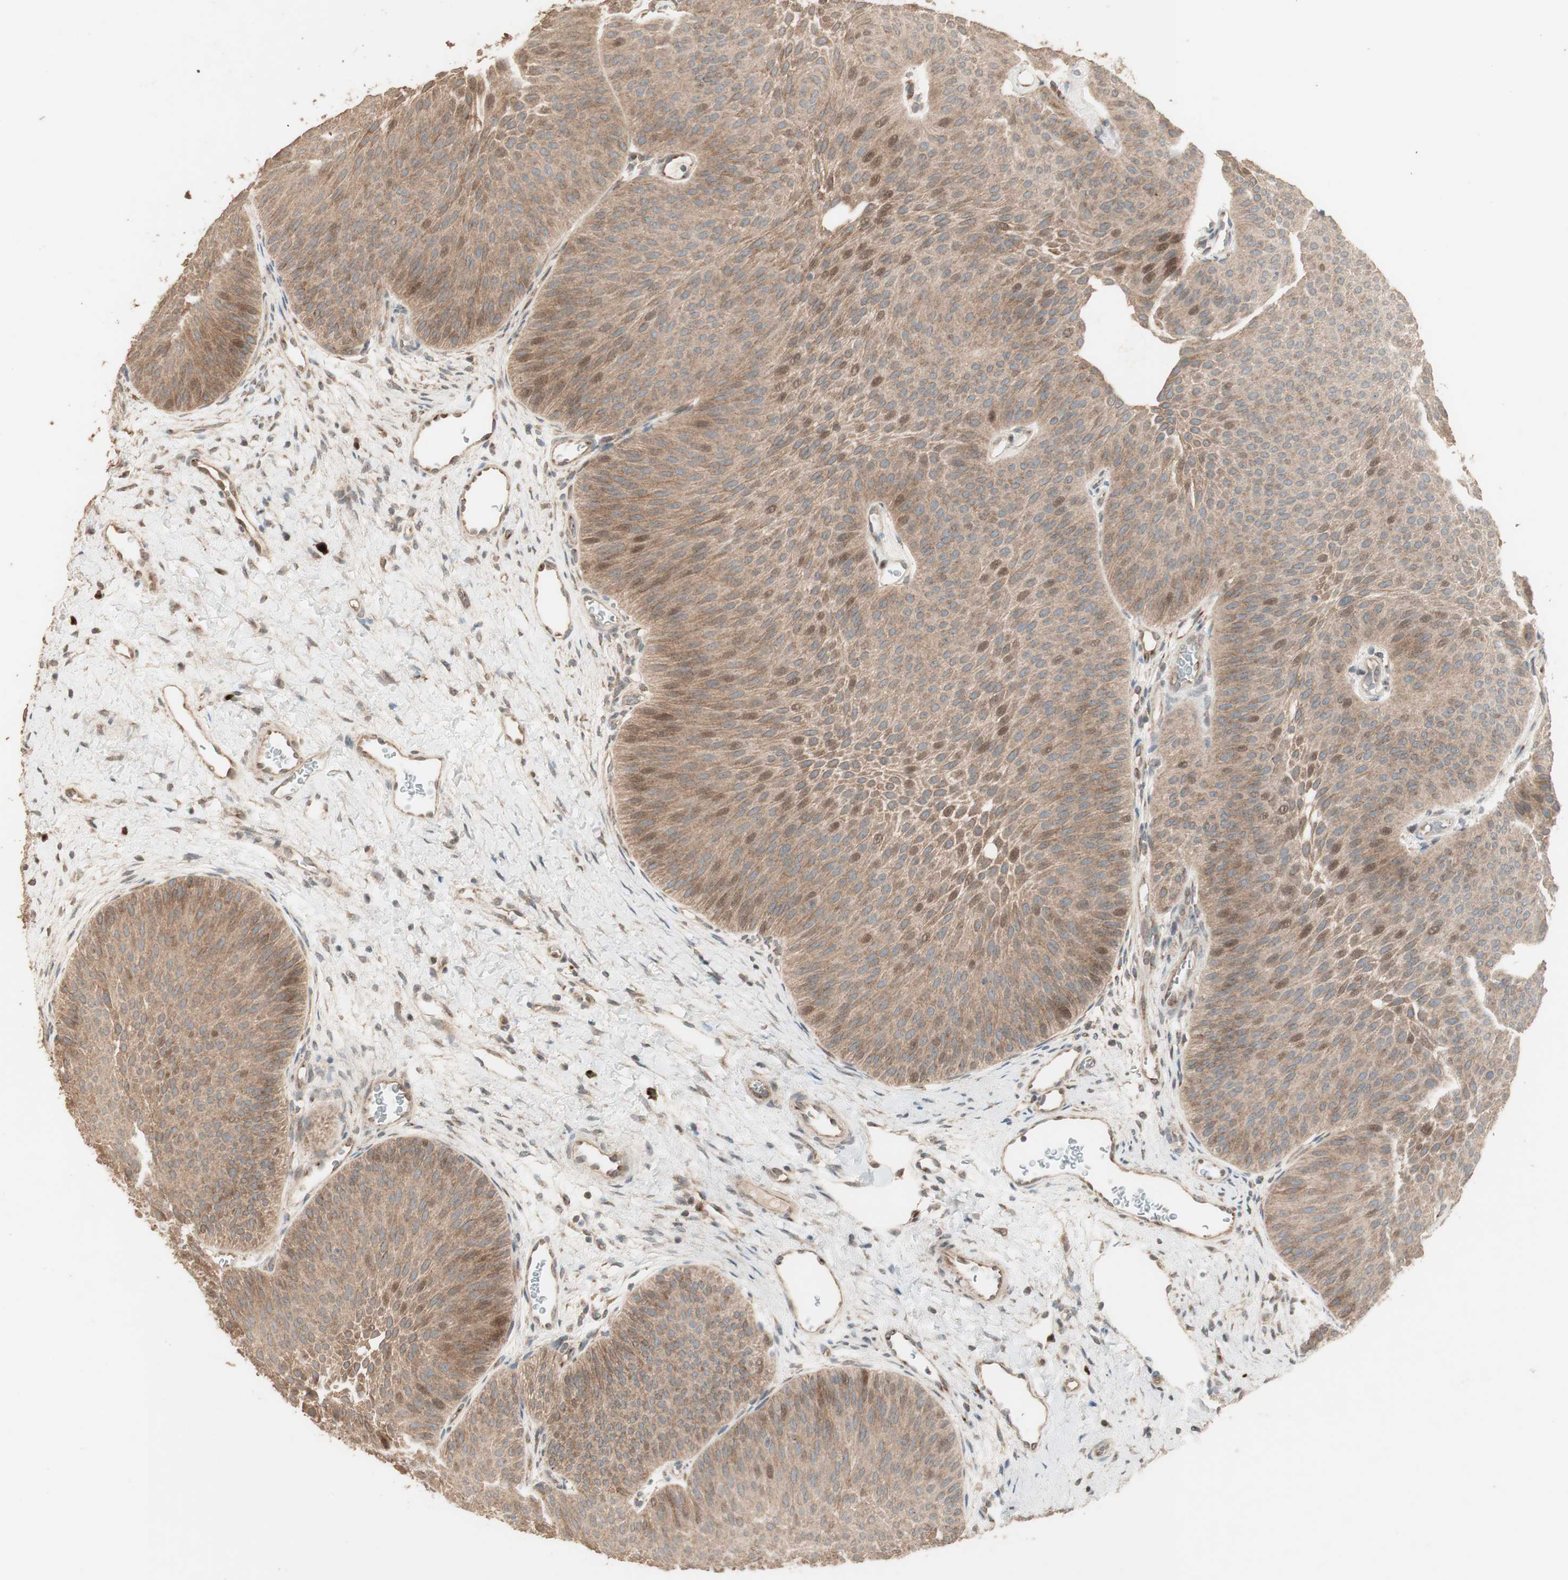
{"staining": {"intensity": "moderate", "quantity": ">75%", "location": "cytoplasmic/membranous,nuclear"}, "tissue": "urothelial cancer", "cell_type": "Tumor cells", "image_type": "cancer", "snomed": [{"axis": "morphology", "description": "Urothelial carcinoma, Low grade"}, {"axis": "topography", "description": "Urinary bladder"}], "caption": "Brown immunohistochemical staining in human urothelial cancer exhibits moderate cytoplasmic/membranous and nuclear staining in approximately >75% of tumor cells.", "gene": "RARRES1", "patient": {"sex": "female", "age": 60}}